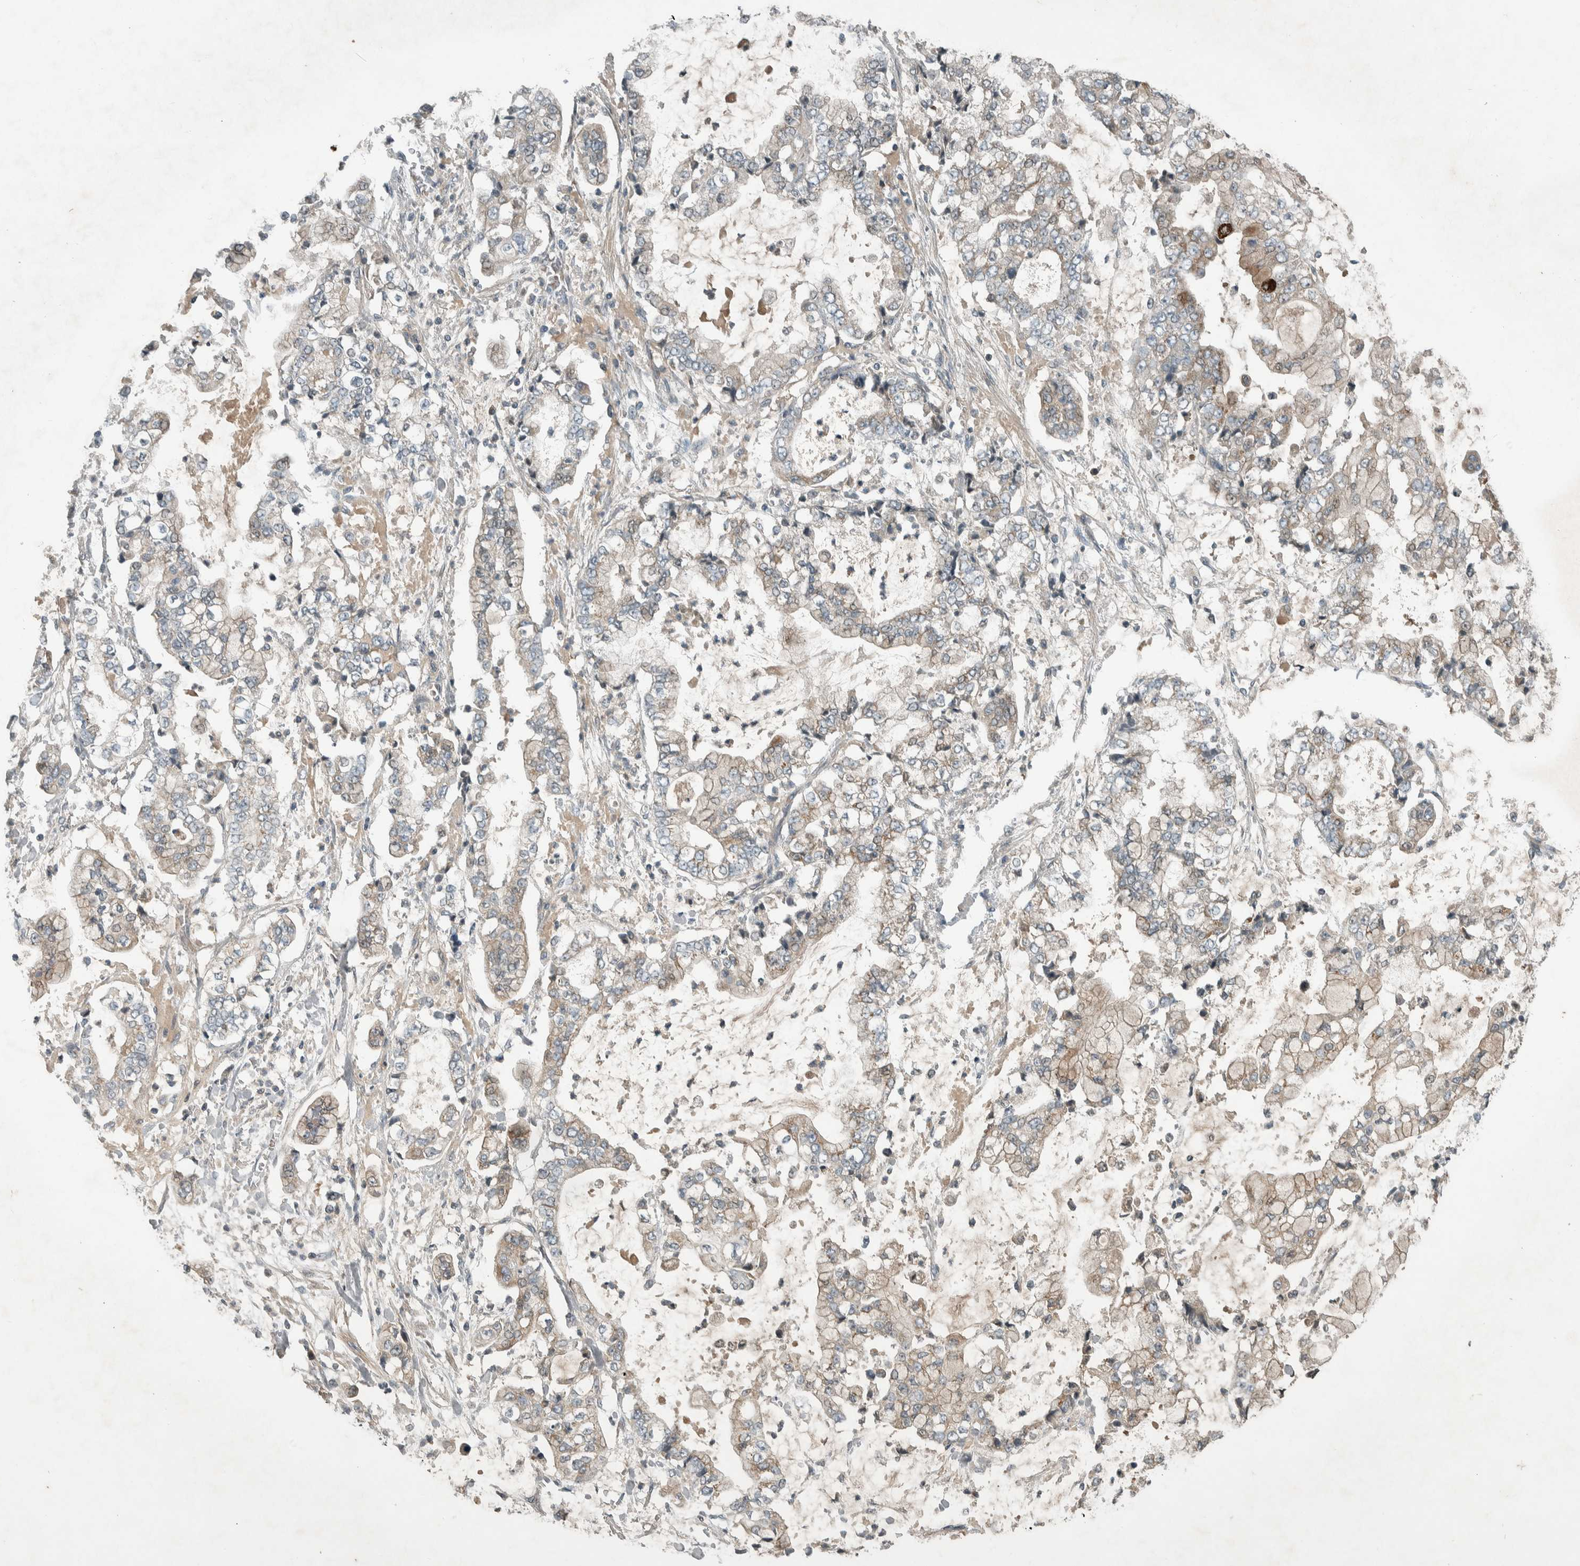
{"staining": {"intensity": "weak", "quantity": "<25%", "location": "cytoplasmic/membranous"}, "tissue": "stomach cancer", "cell_type": "Tumor cells", "image_type": "cancer", "snomed": [{"axis": "morphology", "description": "Adenocarcinoma, NOS"}, {"axis": "topography", "description": "Stomach"}], "caption": "This micrograph is of stomach cancer (adenocarcinoma) stained with IHC to label a protein in brown with the nuclei are counter-stained blue. There is no staining in tumor cells. (Brightfield microscopy of DAB (3,3'-diaminobenzidine) IHC at high magnification).", "gene": "CLCN2", "patient": {"sex": "male", "age": 76}}